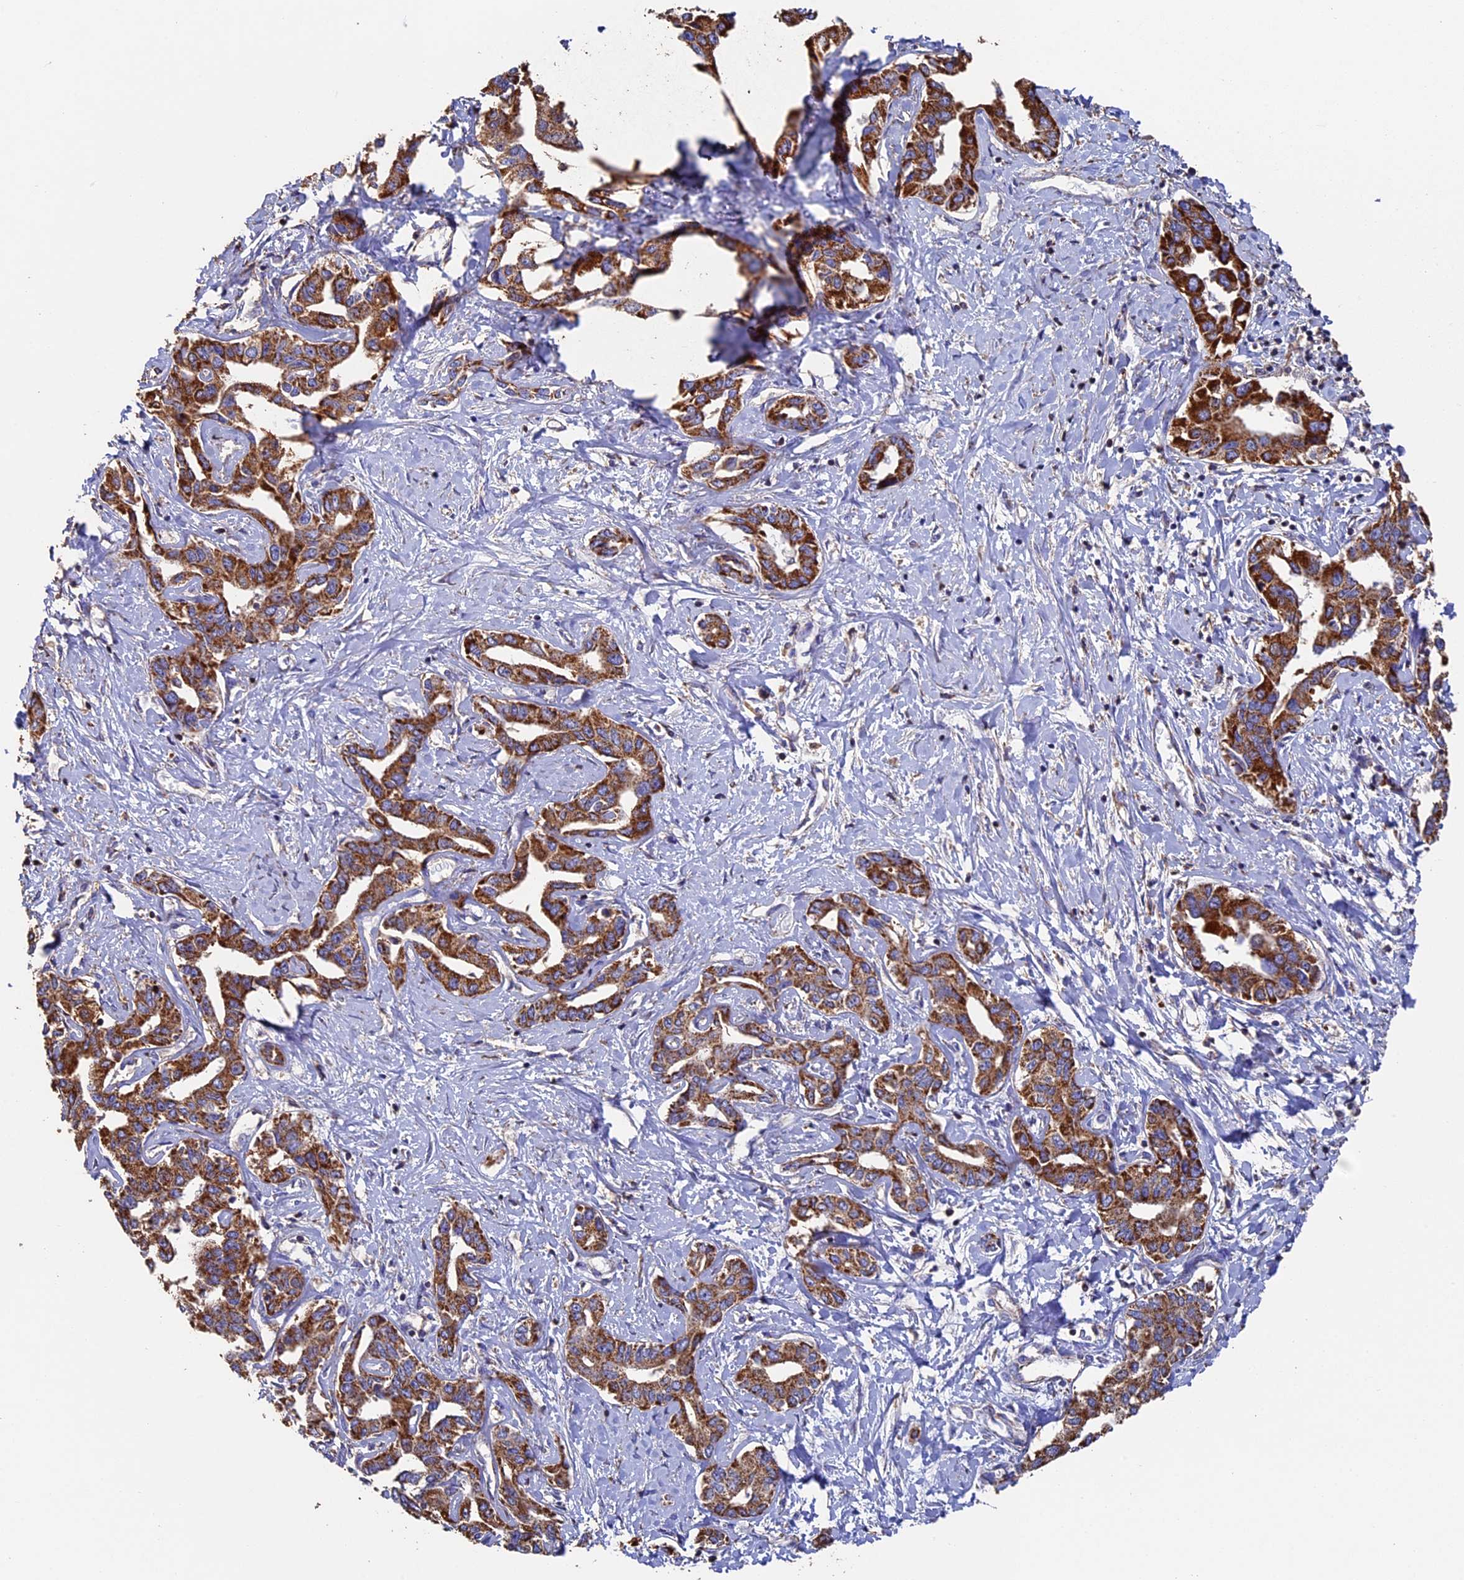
{"staining": {"intensity": "strong", "quantity": ">75%", "location": "cytoplasmic/membranous"}, "tissue": "liver cancer", "cell_type": "Tumor cells", "image_type": "cancer", "snomed": [{"axis": "morphology", "description": "Cholangiocarcinoma"}, {"axis": "topography", "description": "Liver"}], "caption": "Immunohistochemical staining of liver cancer (cholangiocarcinoma) displays high levels of strong cytoplasmic/membranous expression in about >75% of tumor cells.", "gene": "ADAT1", "patient": {"sex": "male", "age": 59}}